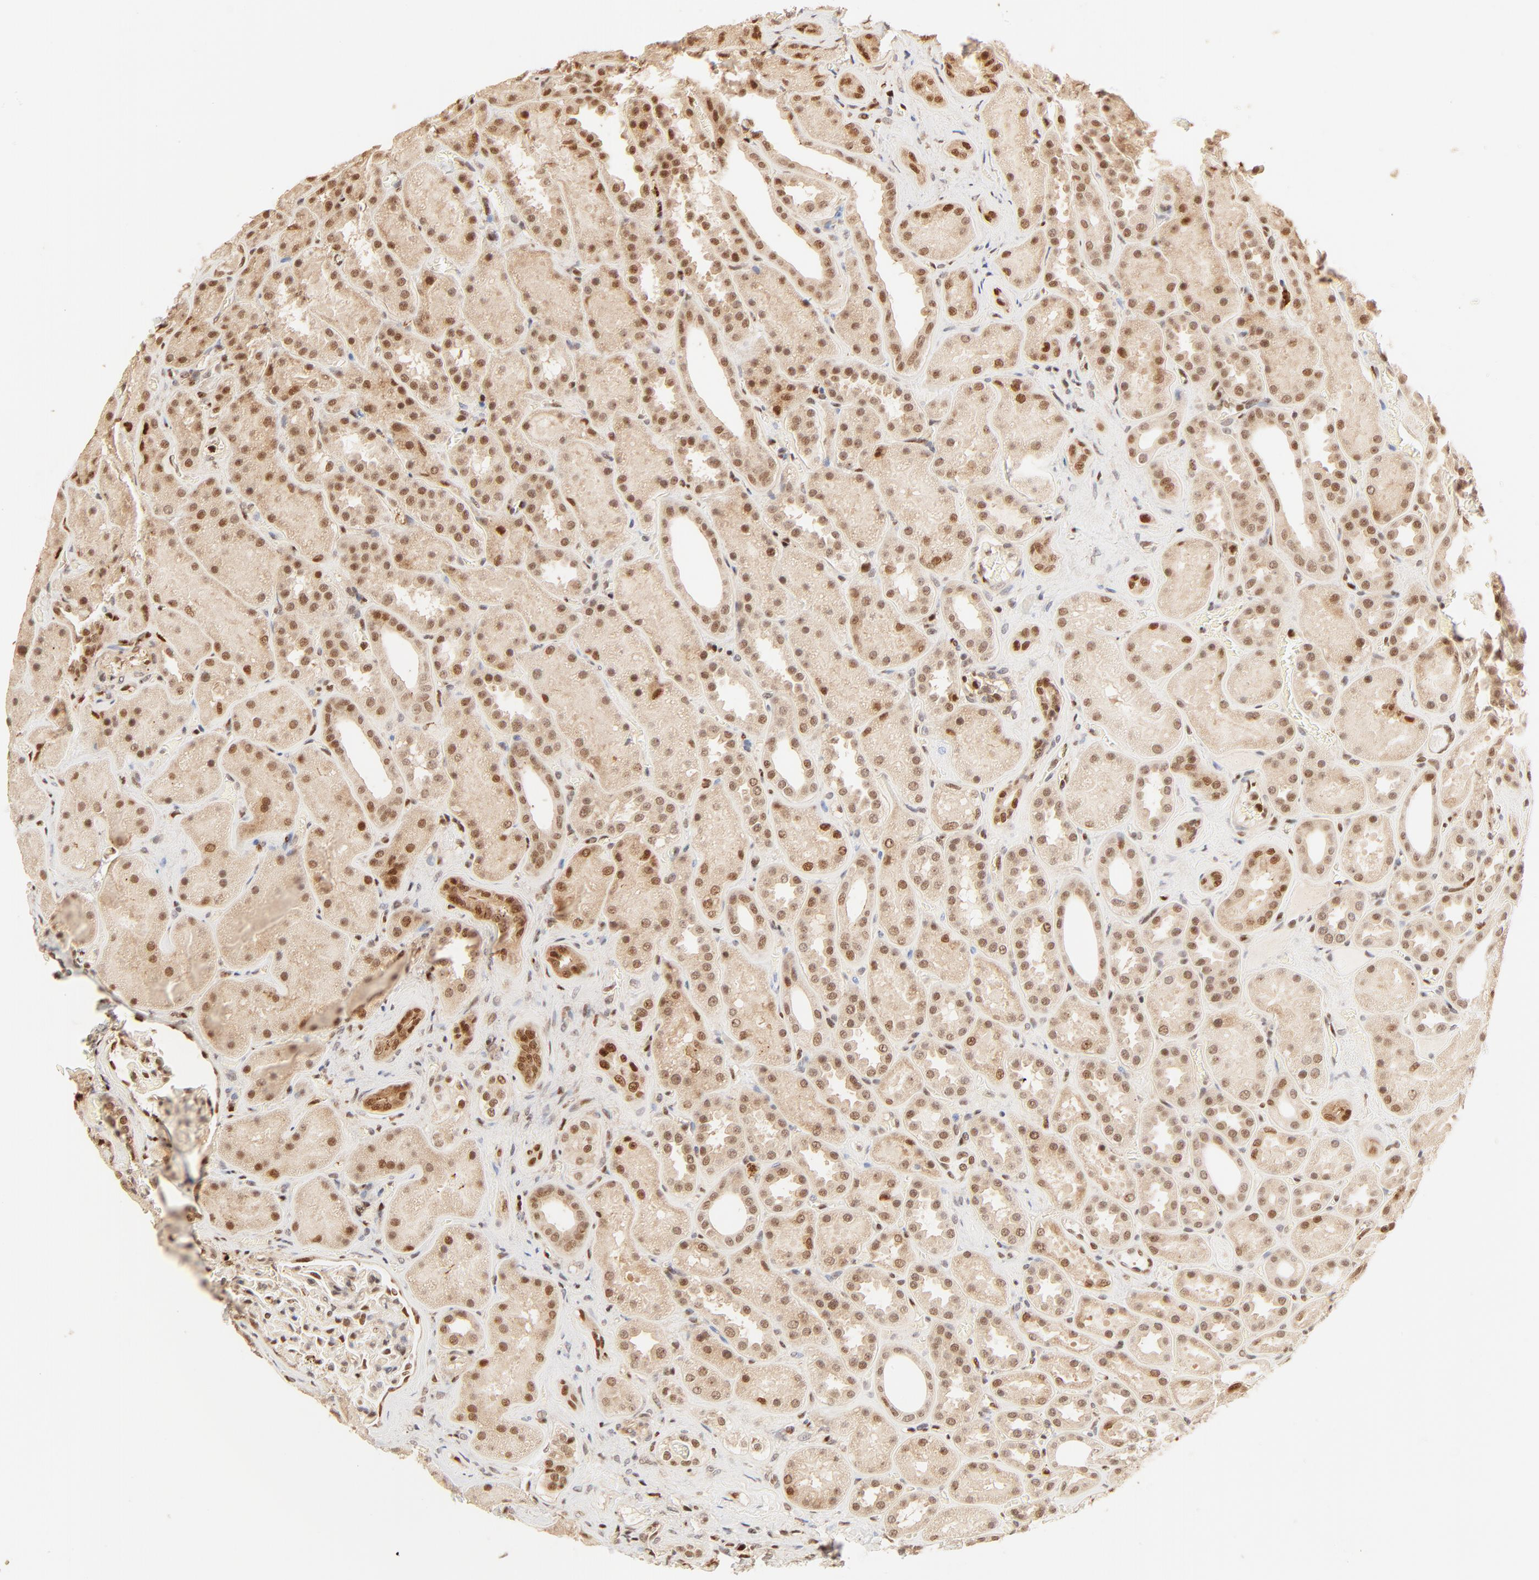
{"staining": {"intensity": "strong", "quantity": ">75%", "location": "nuclear"}, "tissue": "kidney", "cell_type": "Cells in glomeruli", "image_type": "normal", "snomed": [{"axis": "morphology", "description": "Normal tissue, NOS"}, {"axis": "topography", "description": "Kidney"}], "caption": "Protein analysis of normal kidney reveals strong nuclear staining in about >75% of cells in glomeruli.", "gene": "FAM50A", "patient": {"sex": "male", "age": 28}}